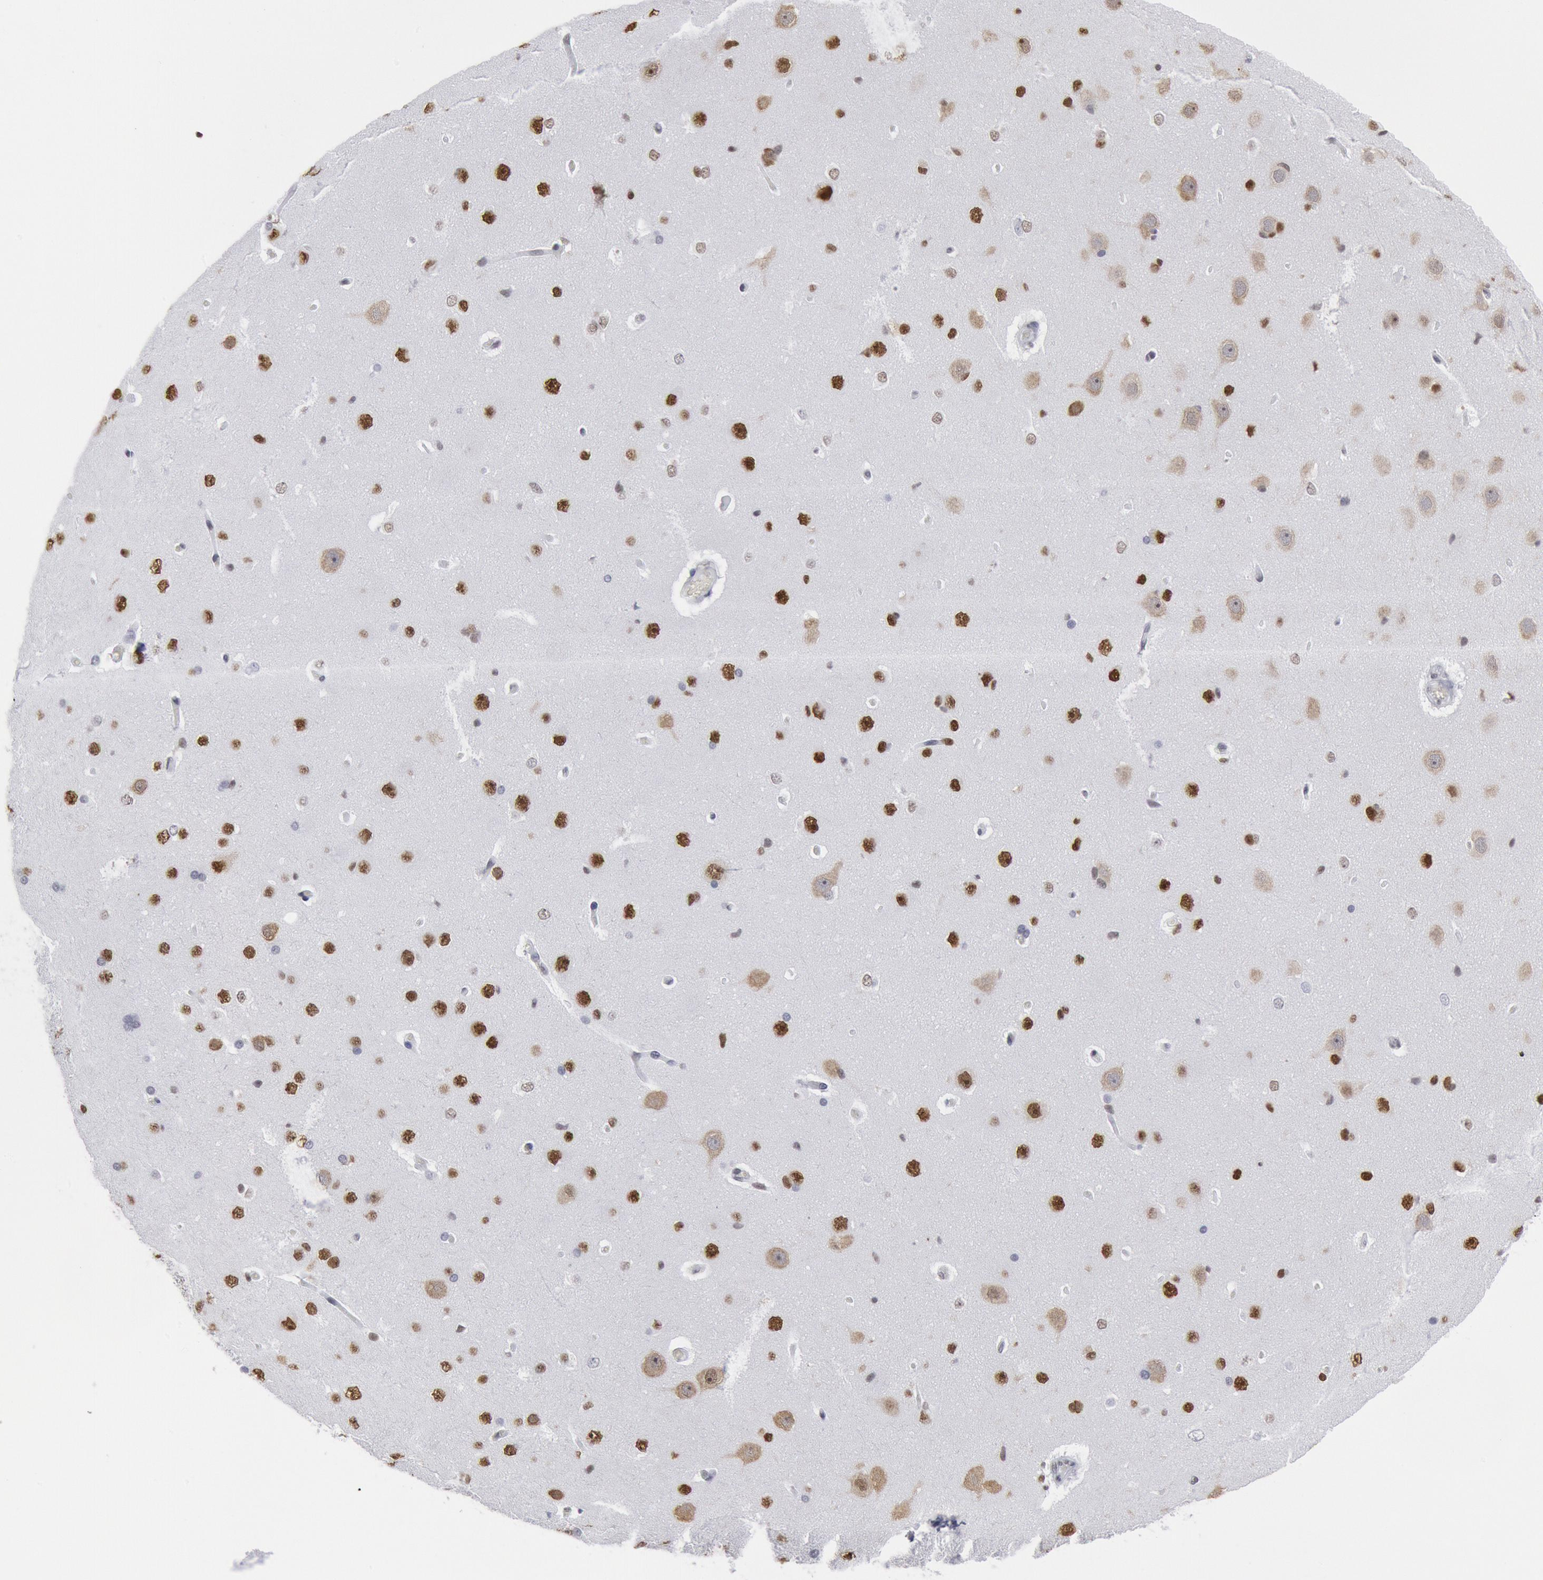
{"staining": {"intensity": "negative", "quantity": "none", "location": "none"}, "tissue": "cerebral cortex", "cell_type": "Endothelial cells", "image_type": "normal", "snomed": [{"axis": "morphology", "description": "Normal tissue, NOS"}, {"axis": "topography", "description": "Cerebral cortex"}], "caption": "High magnification brightfield microscopy of unremarkable cerebral cortex stained with DAB (3,3'-diaminobenzidine) (brown) and counterstained with hematoxylin (blue): endothelial cells show no significant expression. (Immunohistochemistry, brightfield microscopy, high magnification).", "gene": "SUB1", "patient": {"sex": "female", "age": 45}}